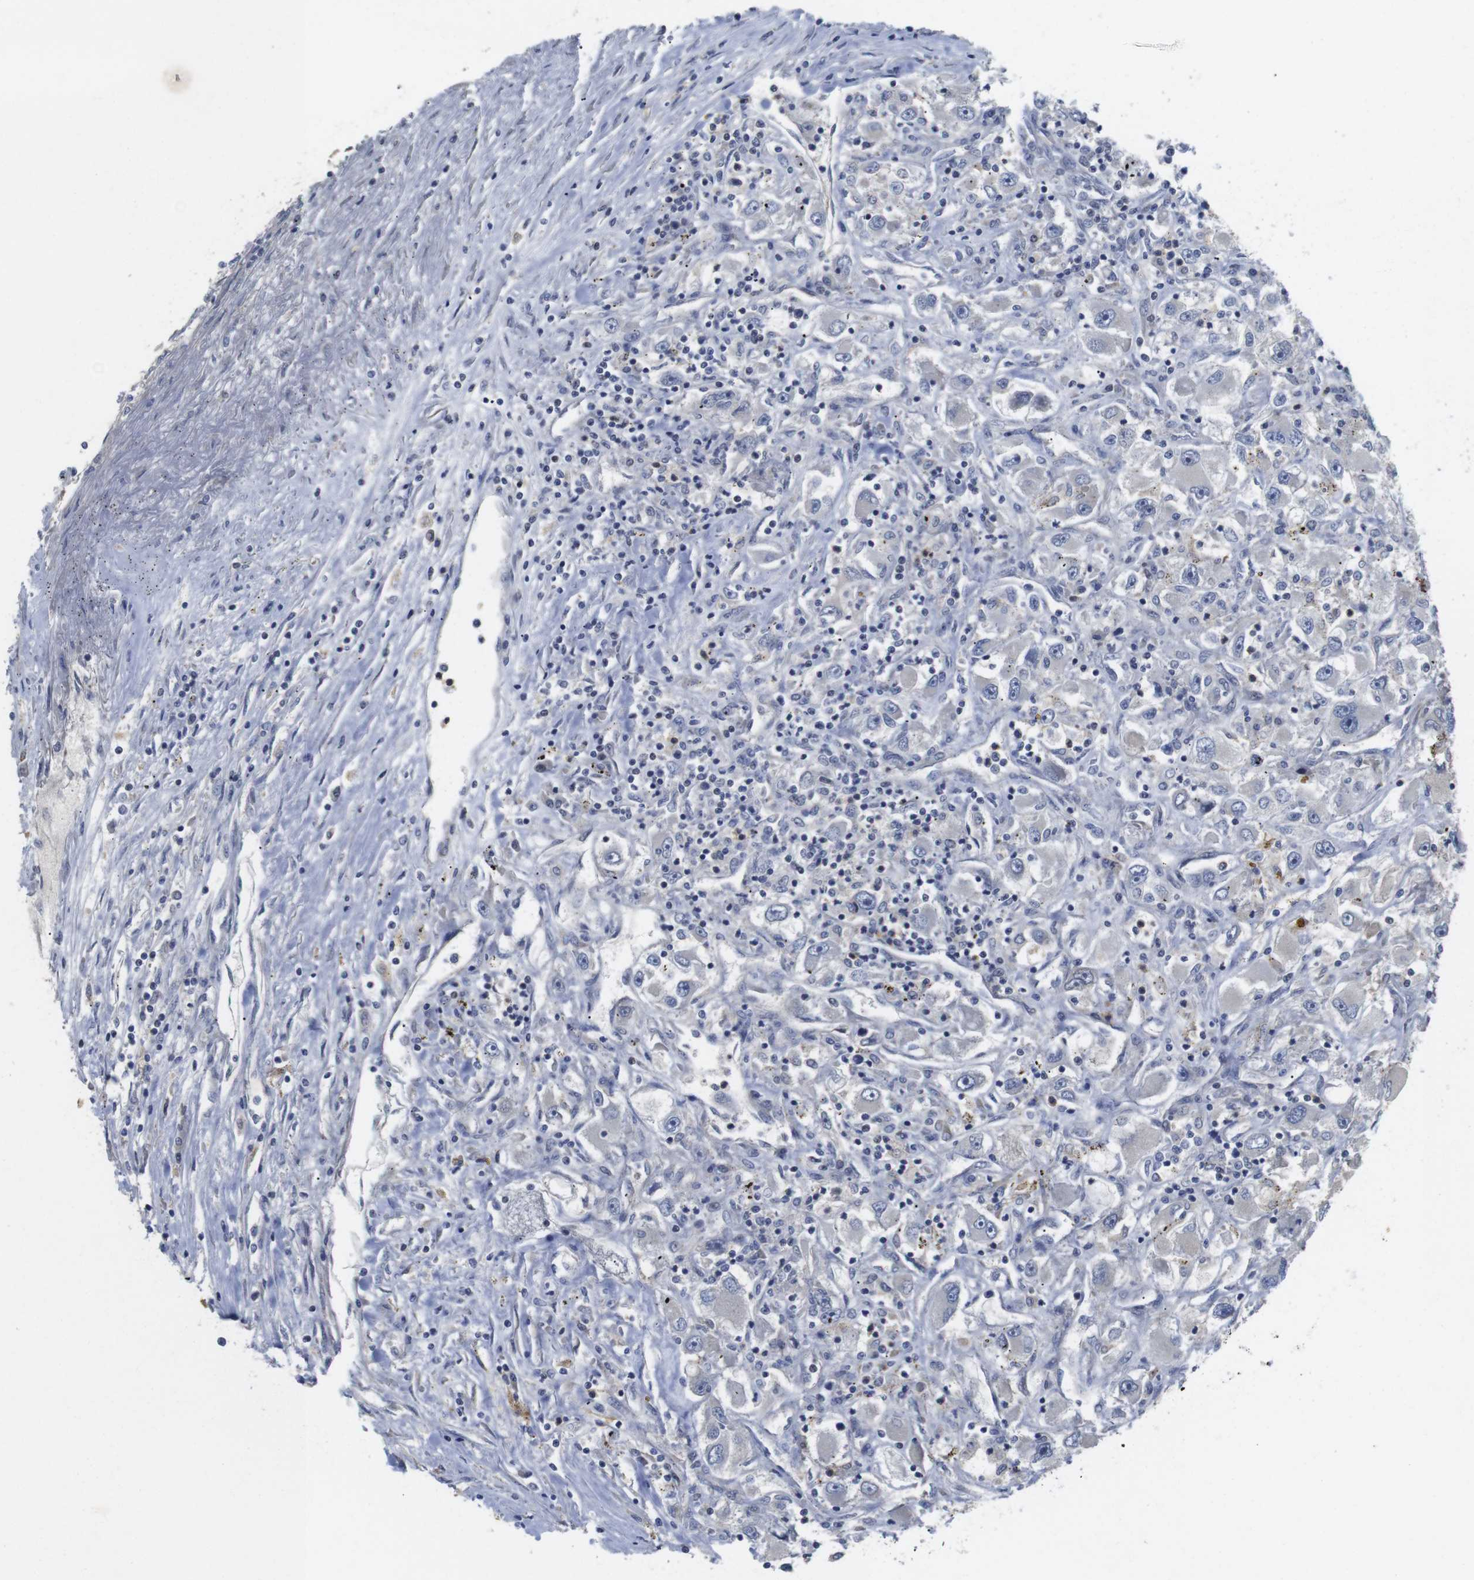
{"staining": {"intensity": "negative", "quantity": "none", "location": "none"}, "tissue": "renal cancer", "cell_type": "Tumor cells", "image_type": "cancer", "snomed": [{"axis": "morphology", "description": "Adenocarcinoma, NOS"}, {"axis": "topography", "description": "Kidney"}], "caption": "Tumor cells are negative for protein expression in human adenocarcinoma (renal).", "gene": "FNTA", "patient": {"sex": "female", "age": 52}}